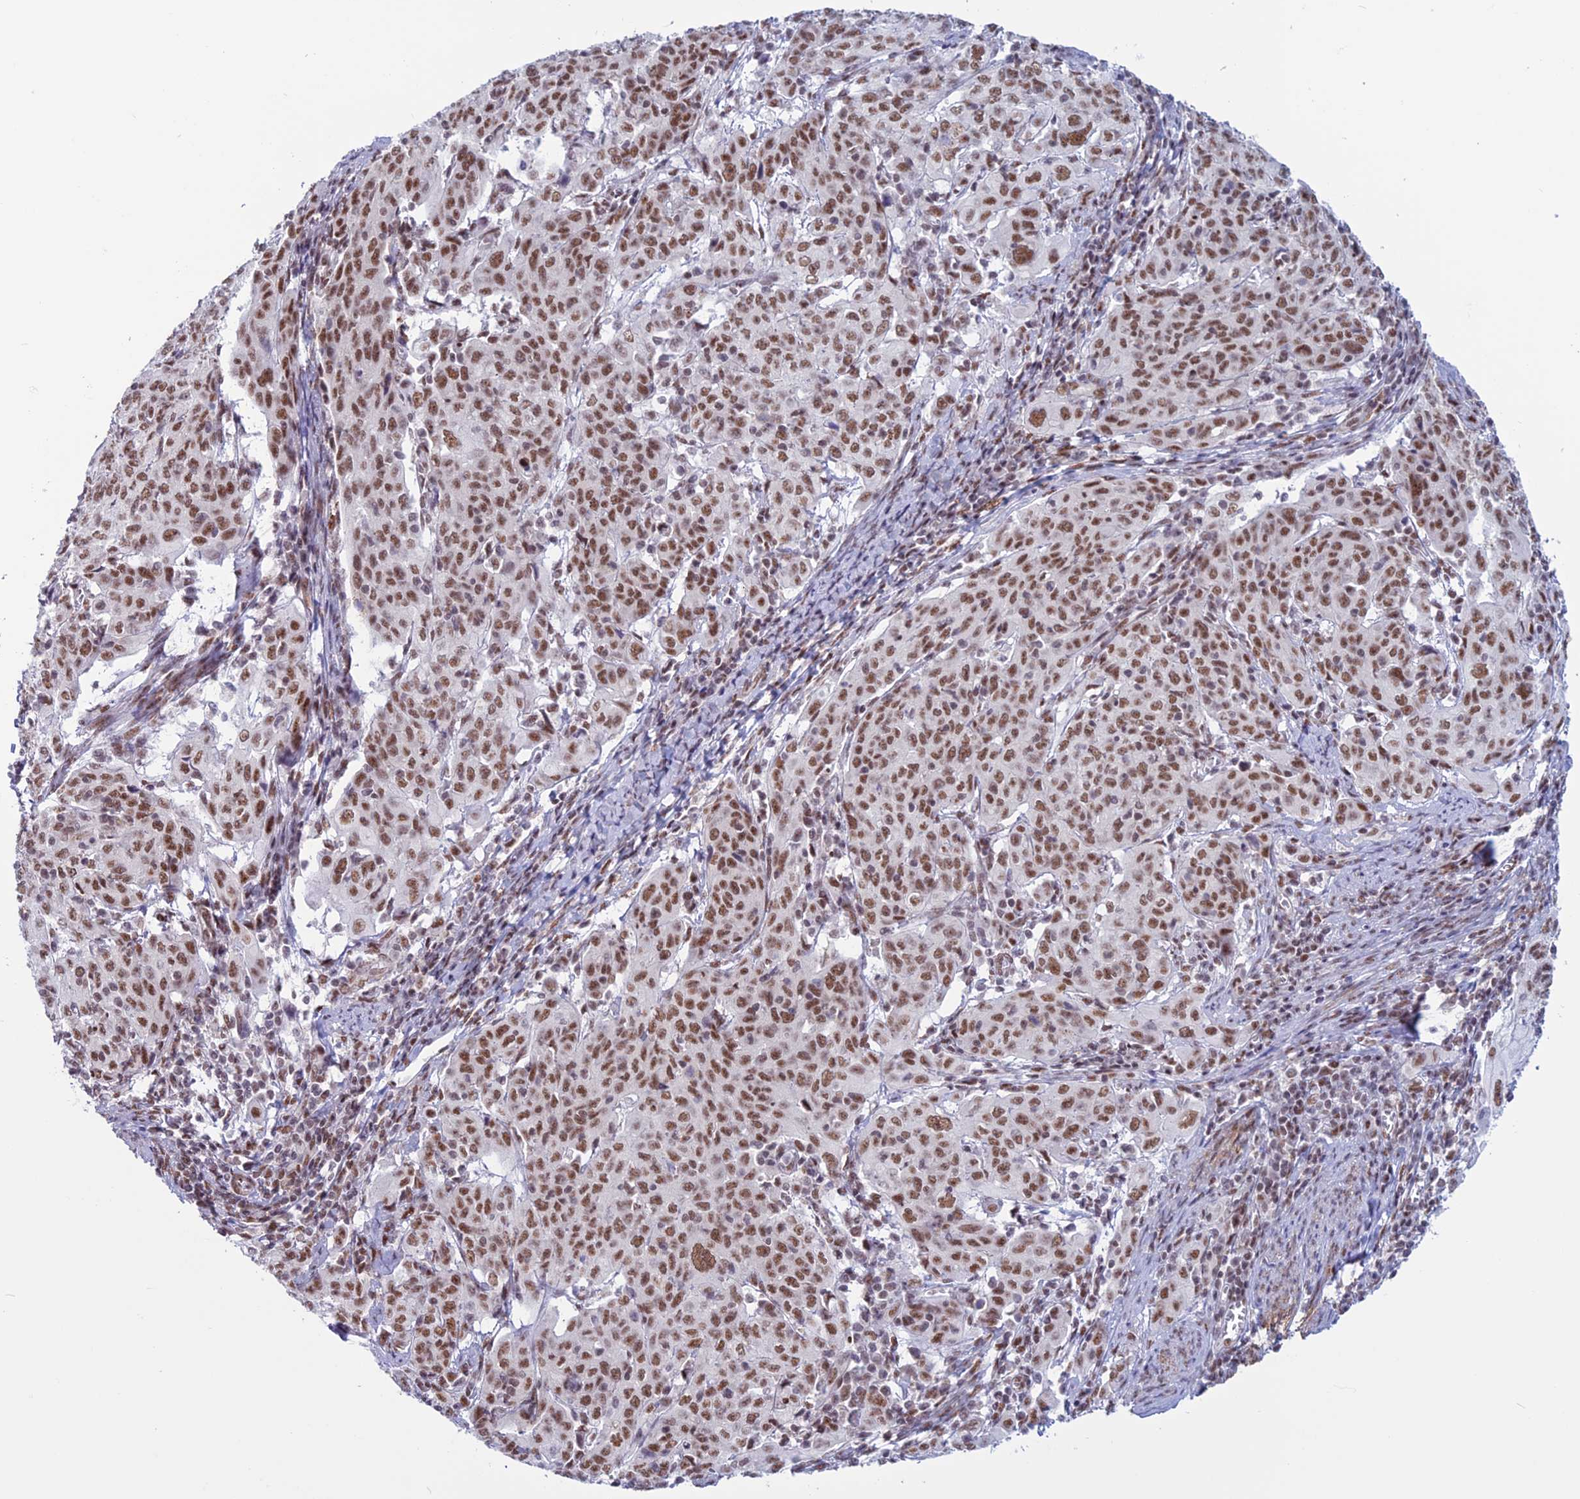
{"staining": {"intensity": "moderate", "quantity": ">75%", "location": "nuclear"}, "tissue": "cervical cancer", "cell_type": "Tumor cells", "image_type": "cancer", "snomed": [{"axis": "morphology", "description": "Squamous cell carcinoma, NOS"}, {"axis": "topography", "description": "Cervix"}], "caption": "Human cervical cancer stained with a brown dye exhibits moderate nuclear positive staining in approximately >75% of tumor cells.", "gene": "U2AF1", "patient": {"sex": "female", "age": 67}}